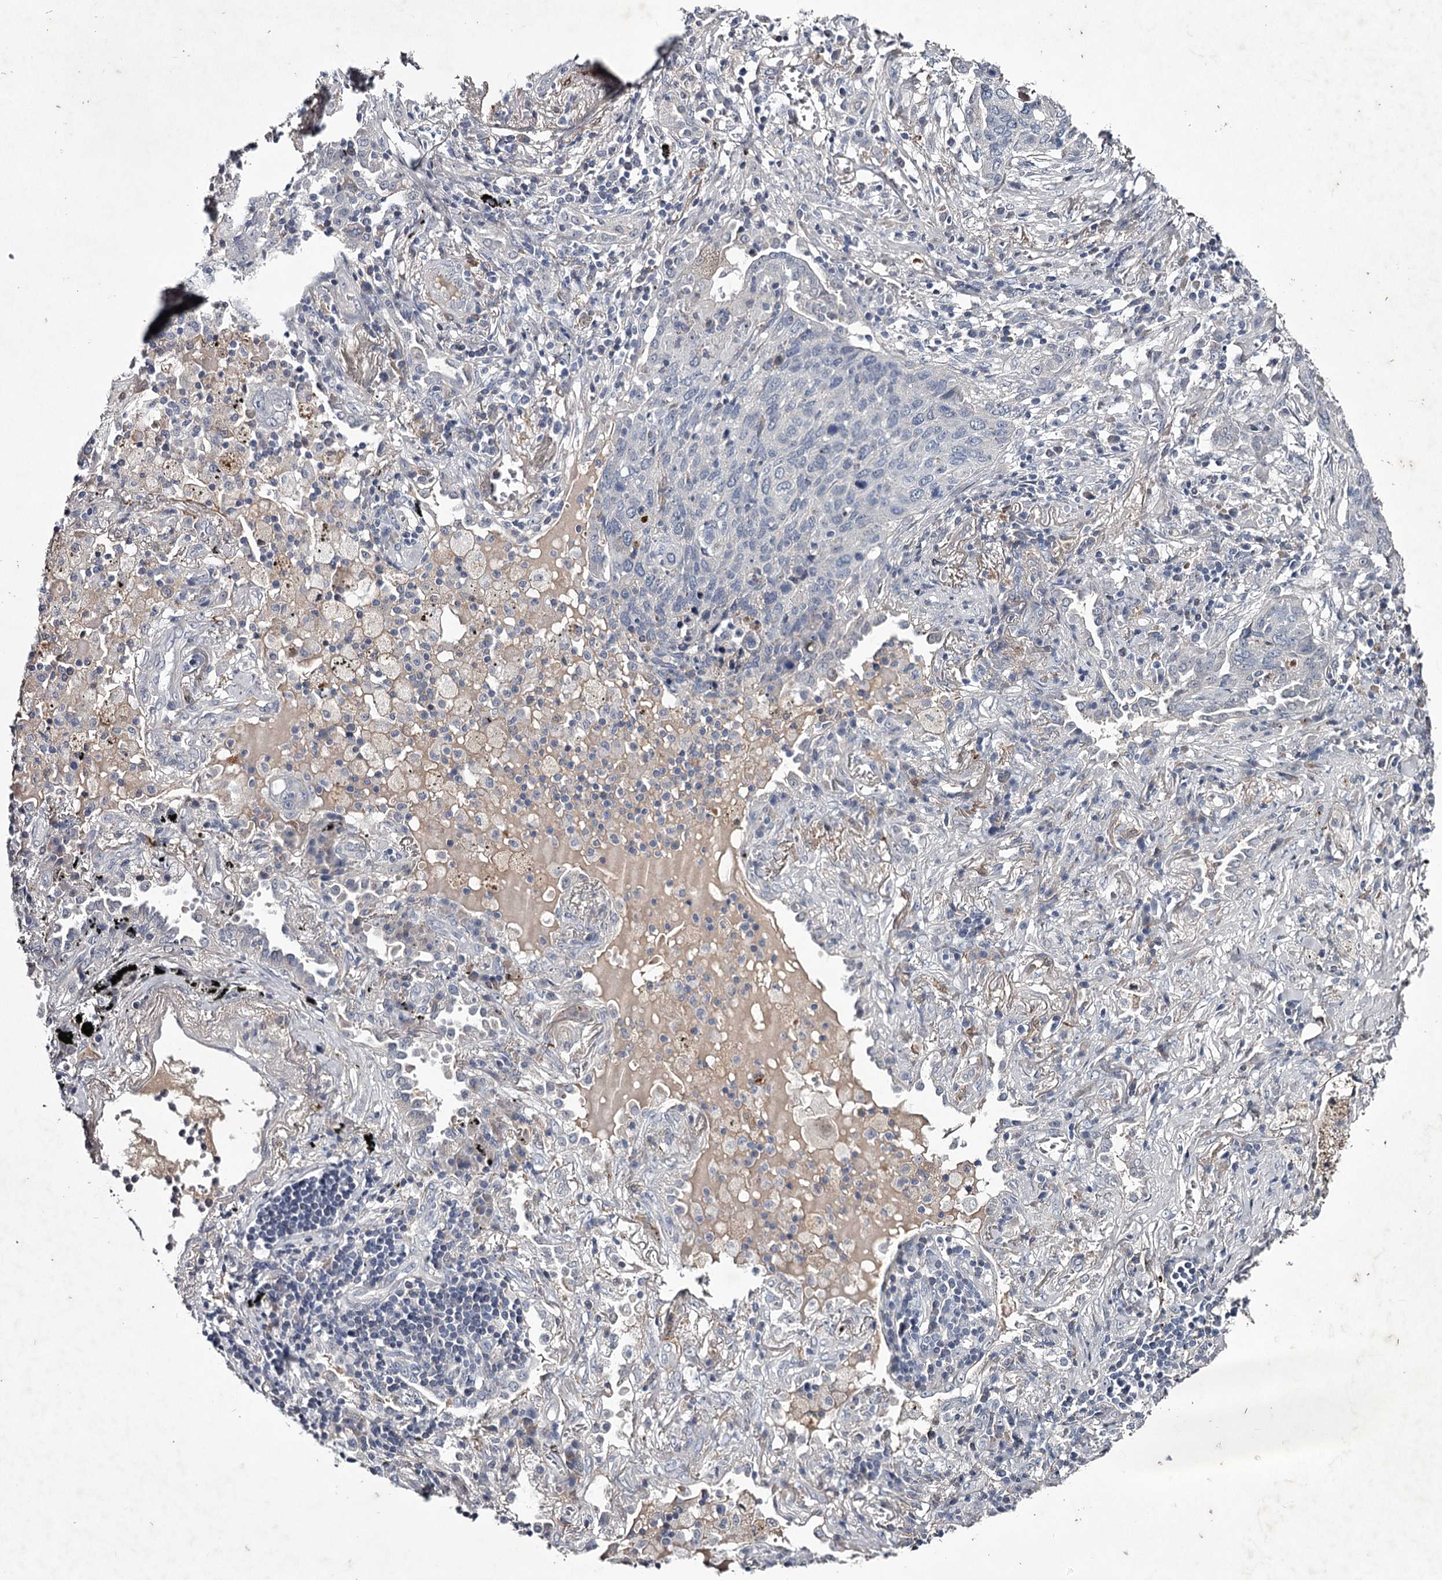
{"staining": {"intensity": "negative", "quantity": "none", "location": "none"}, "tissue": "lung cancer", "cell_type": "Tumor cells", "image_type": "cancer", "snomed": [{"axis": "morphology", "description": "Squamous cell carcinoma, NOS"}, {"axis": "topography", "description": "Lung"}], "caption": "IHC of human lung squamous cell carcinoma shows no positivity in tumor cells. (Stains: DAB IHC with hematoxylin counter stain, Microscopy: brightfield microscopy at high magnification).", "gene": "FDXACB1", "patient": {"sex": "female", "age": 63}}